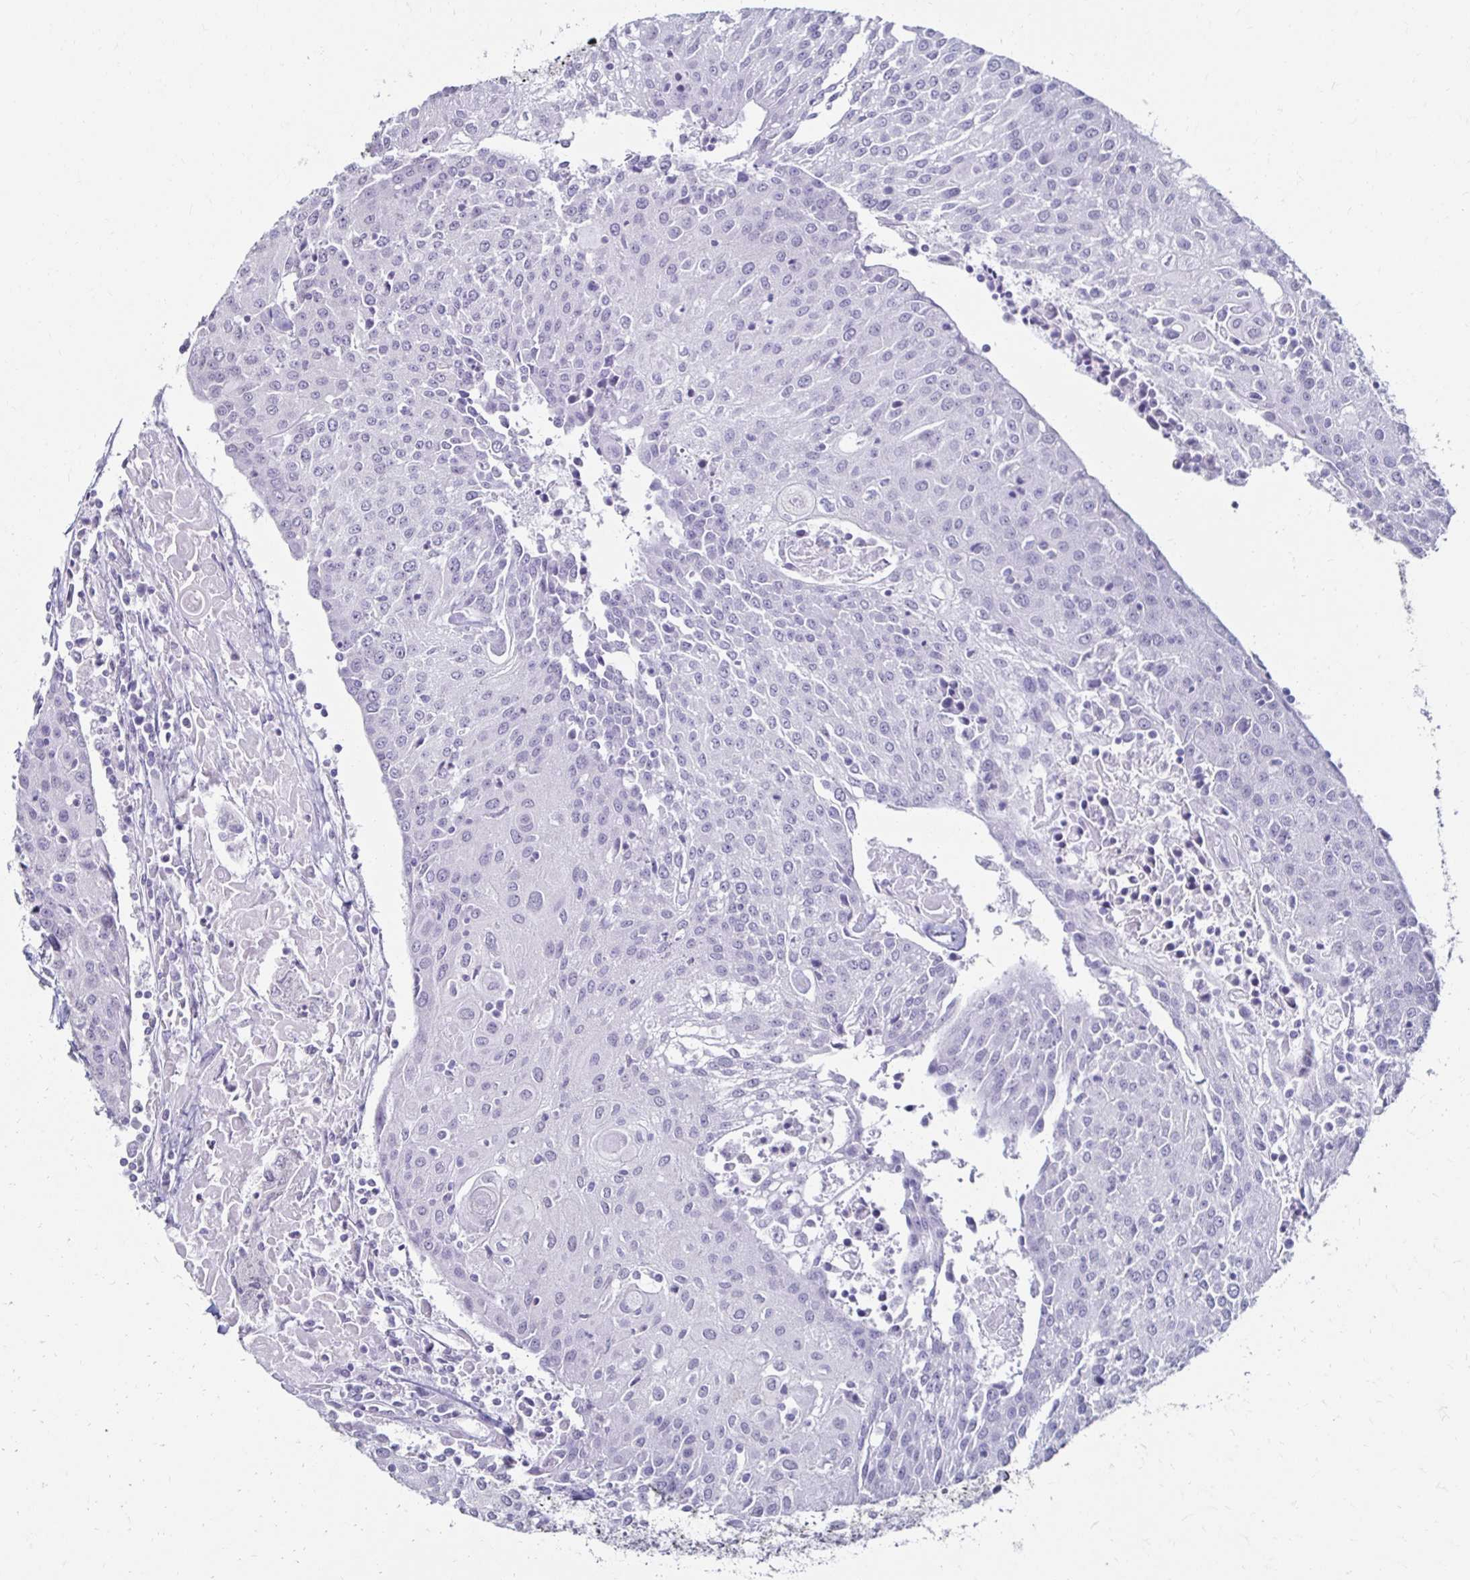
{"staining": {"intensity": "negative", "quantity": "none", "location": "none"}, "tissue": "urothelial cancer", "cell_type": "Tumor cells", "image_type": "cancer", "snomed": [{"axis": "morphology", "description": "Urothelial carcinoma, High grade"}, {"axis": "topography", "description": "Urinary bladder"}], "caption": "A histopathology image of urothelial cancer stained for a protein exhibits no brown staining in tumor cells.", "gene": "TOMM34", "patient": {"sex": "female", "age": 85}}